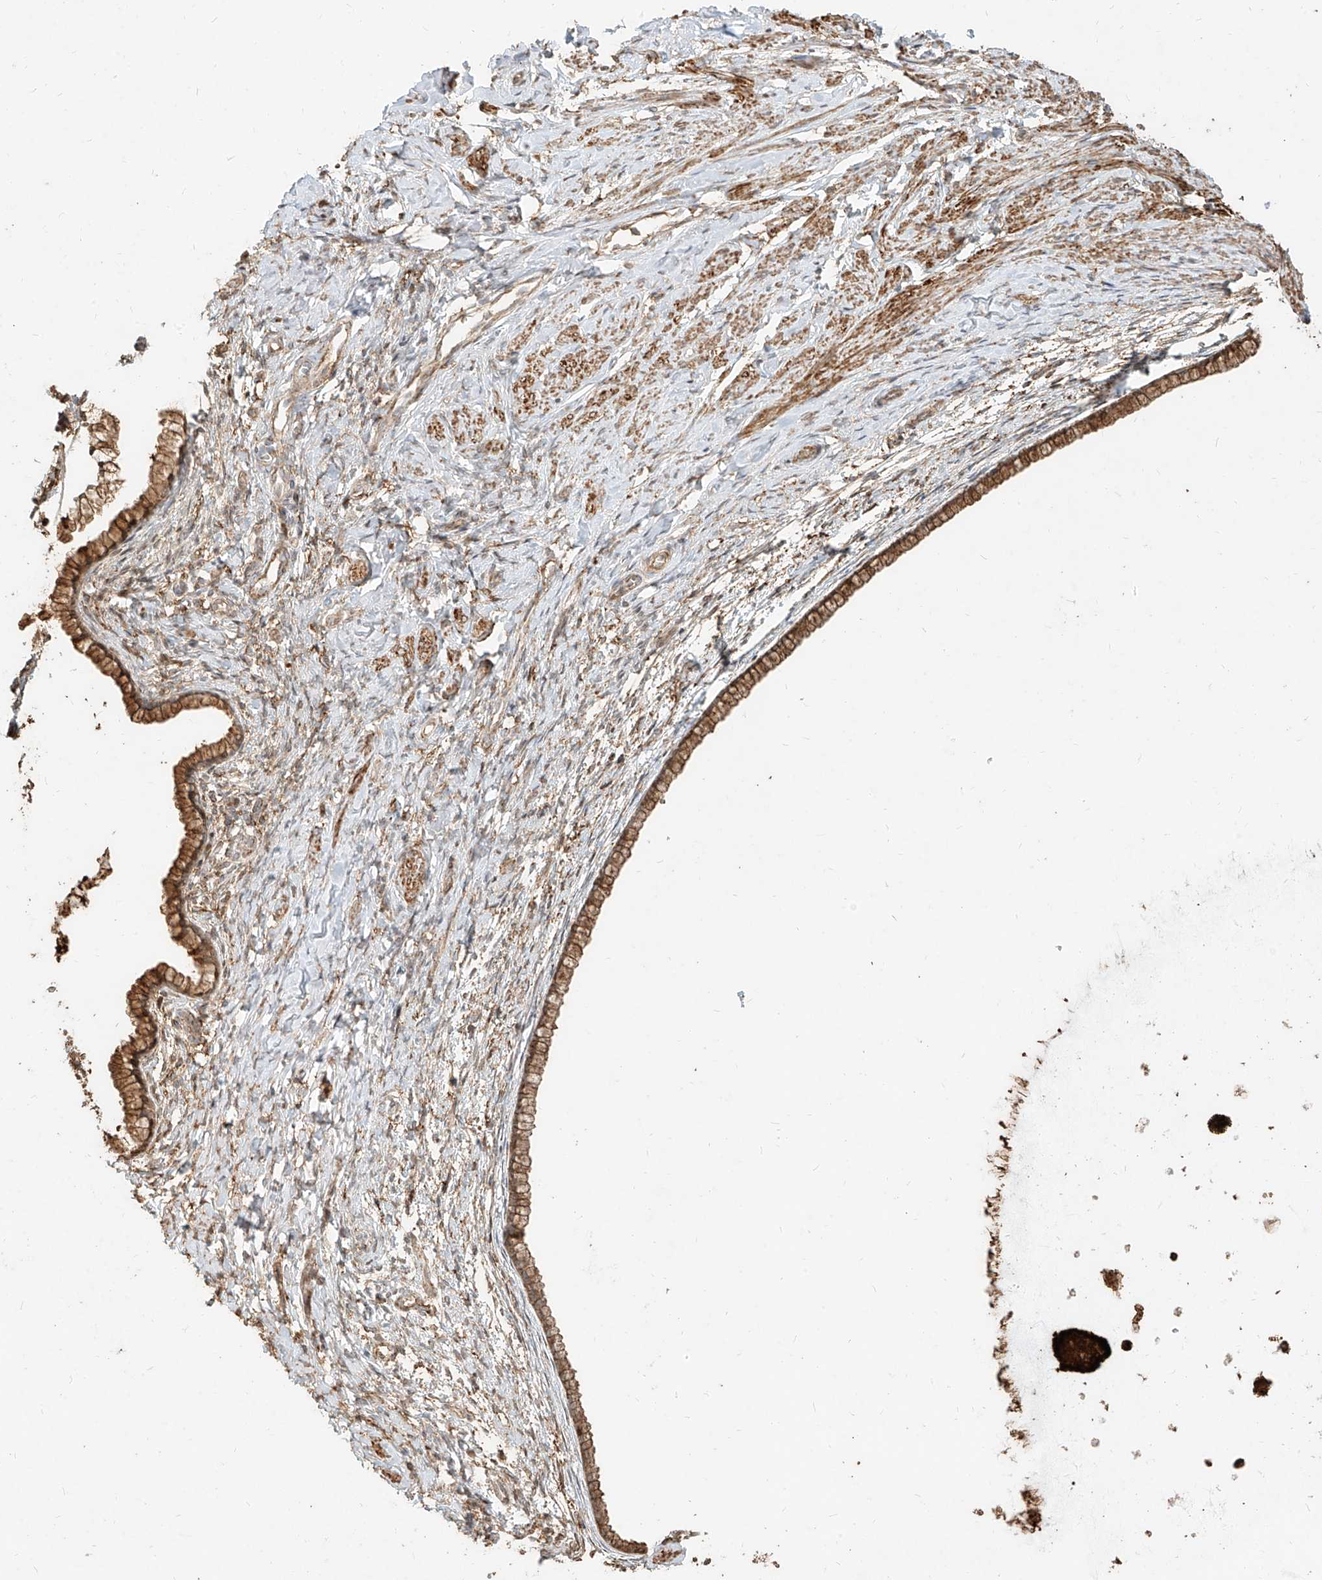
{"staining": {"intensity": "moderate", "quantity": ">75%", "location": "cytoplasmic/membranous"}, "tissue": "cervix", "cell_type": "Glandular cells", "image_type": "normal", "snomed": [{"axis": "morphology", "description": "Normal tissue, NOS"}, {"axis": "topography", "description": "Cervix"}], "caption": "Protein positivity by immunohistochemistry (IHC) reveals moderate cytoplasmic/membranous expression in about >75% of glandular cells in benign cervix.", "gene": "MTX2", "patient": {"sex": "female", "age": 75}}